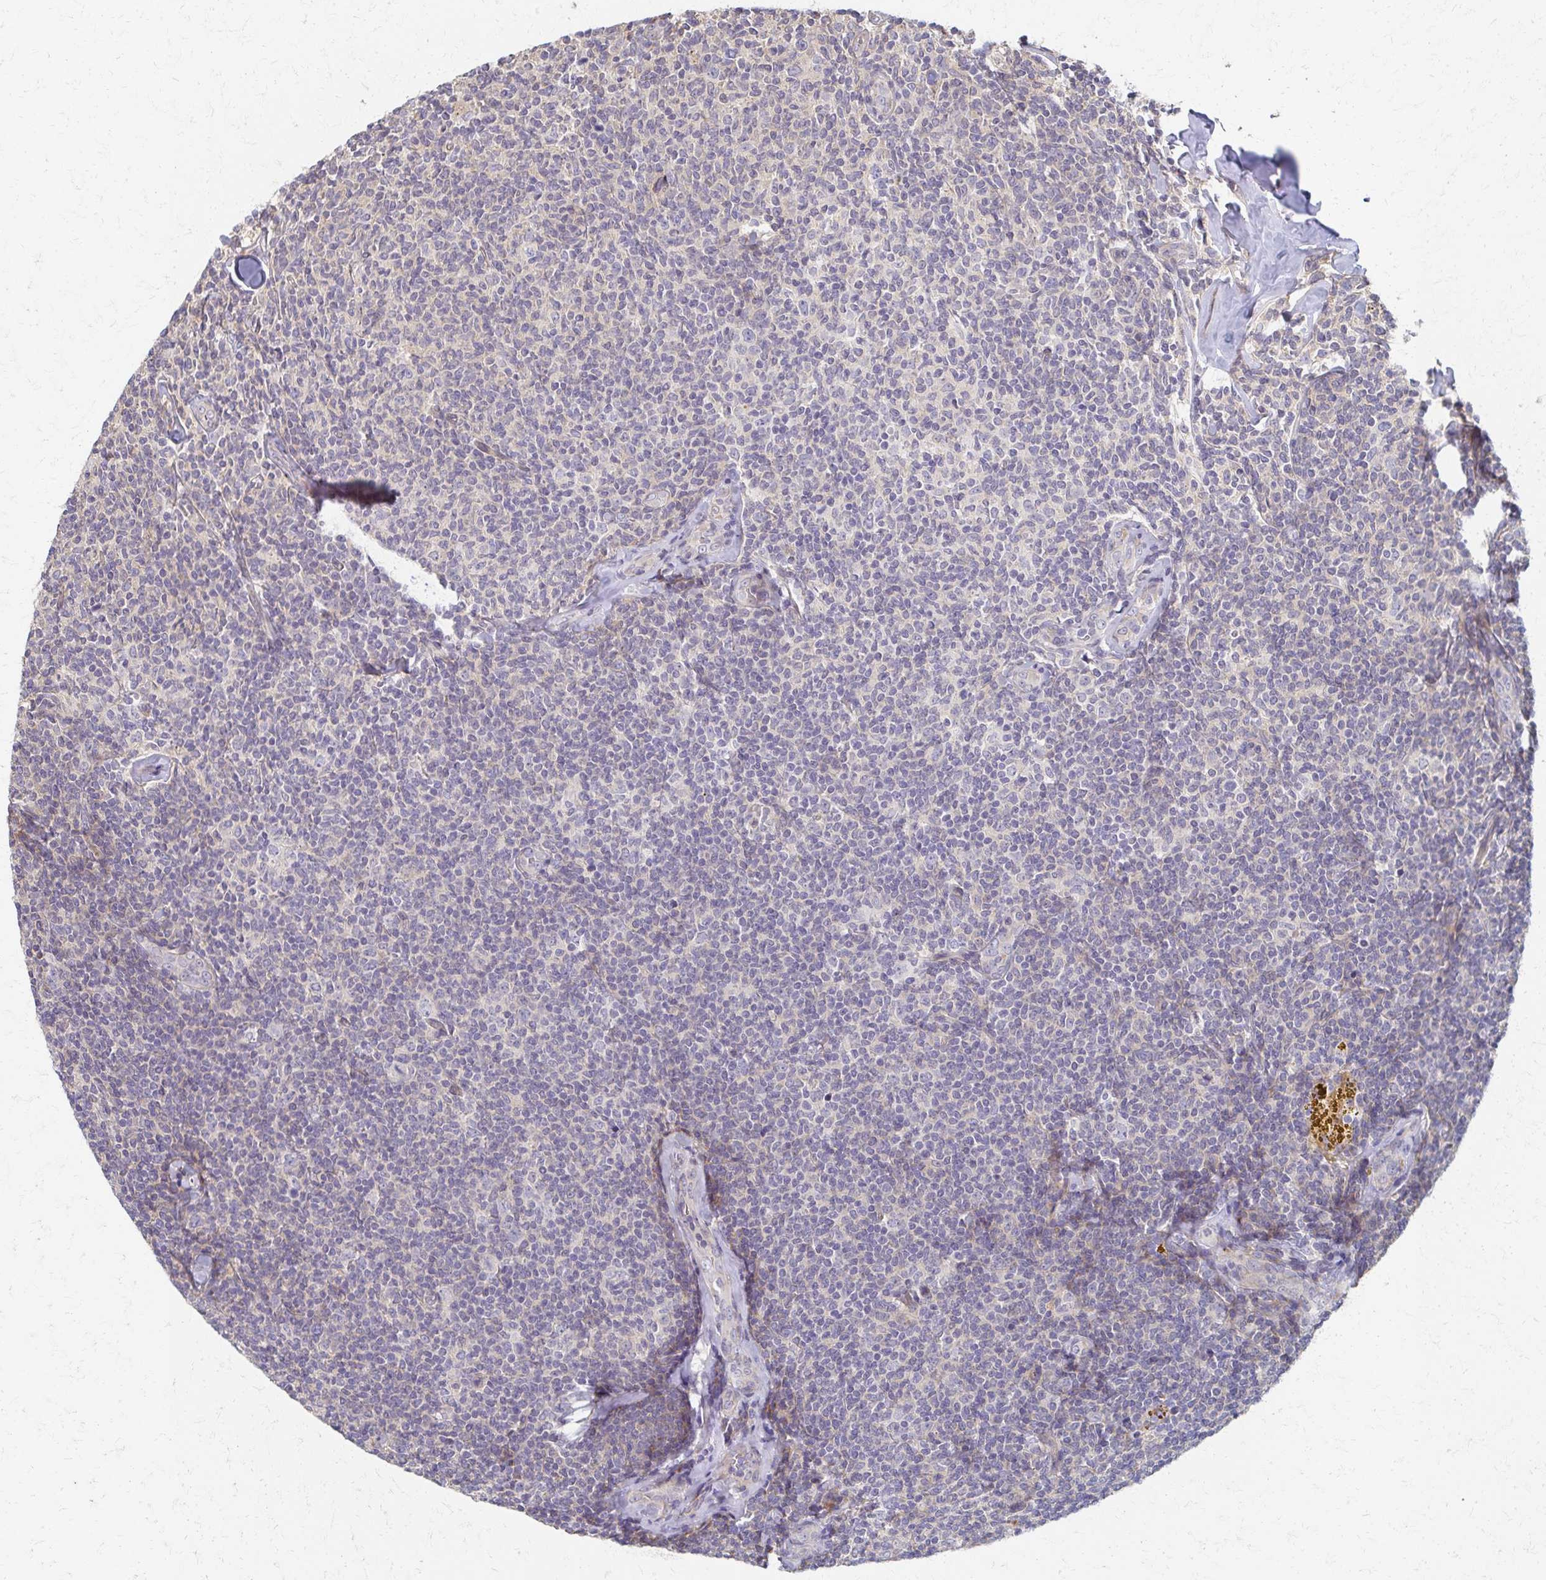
{"staining": {"intensity": "negative", "quantity": "none", "location": "none"}, "tissue": "lymphoma", "cell_type": "Tumor cells", "image_type": "cancer", "snomed": [{"axis": "morphology", "description": "Malignant lymphoma, non-Hodgkin's type, Low grade"}, {"axis": "topography", "description": "Lymph node"}], "caption": "IHC photomicrograph of human lymphoma stained for a protein (brown), which displays no expression in tumor cells.", "gene": "EOLA2", "patient": {"sex": "female", "age": 56}}